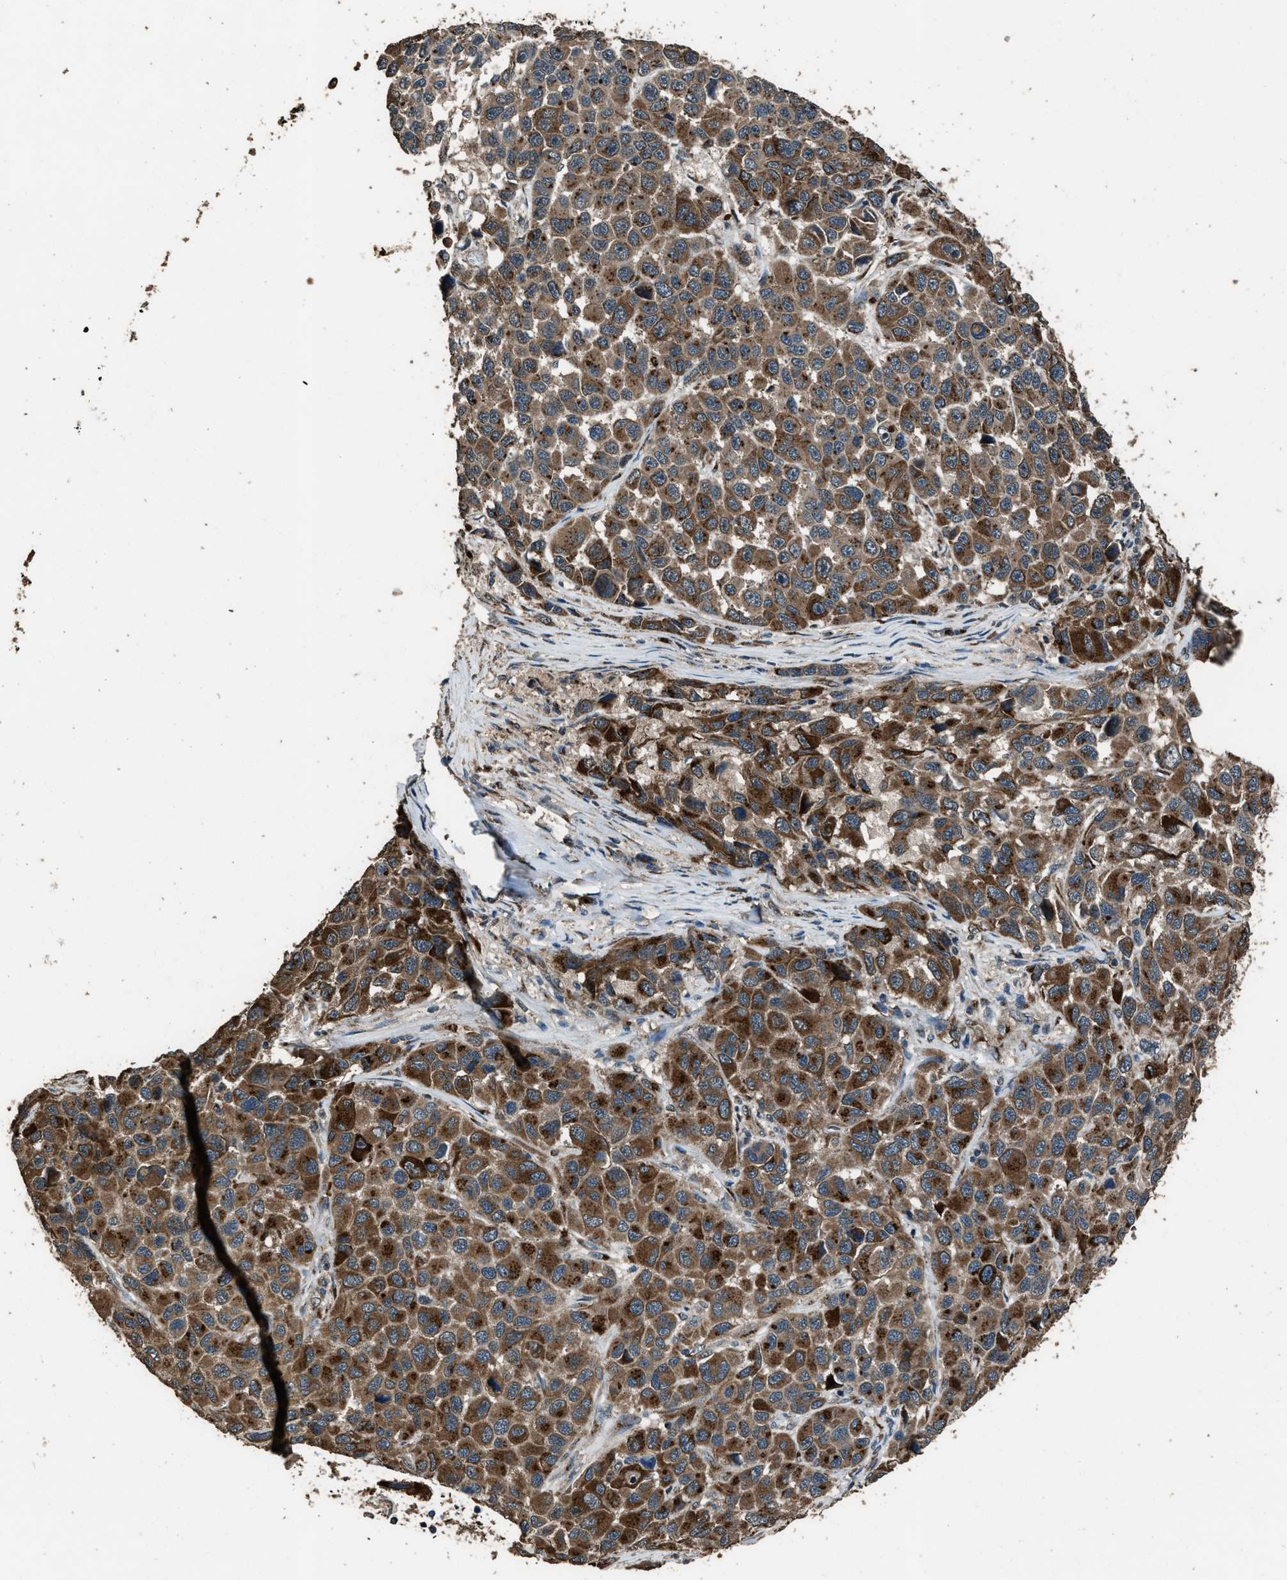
{"staining": {"intensity": "strong", "quantity": ">75%", "location": "cytoplasmic/membranous"}, "tissue": "melanoma", "cell_type": "Tumor cells", "image_type": "cancer", "snomed": [{"axis": "morphology", "description": "Malignant melanoma, NOS"}, {"axis": "topography", "description": "Skin"}], "caption": "Strong cytoplasmic/membranous staining is present in approximately >75% of tumor cells in malignant melanoma.", "gene": "SLC38A10", "patient": {"sex": "male", "age": 53}}